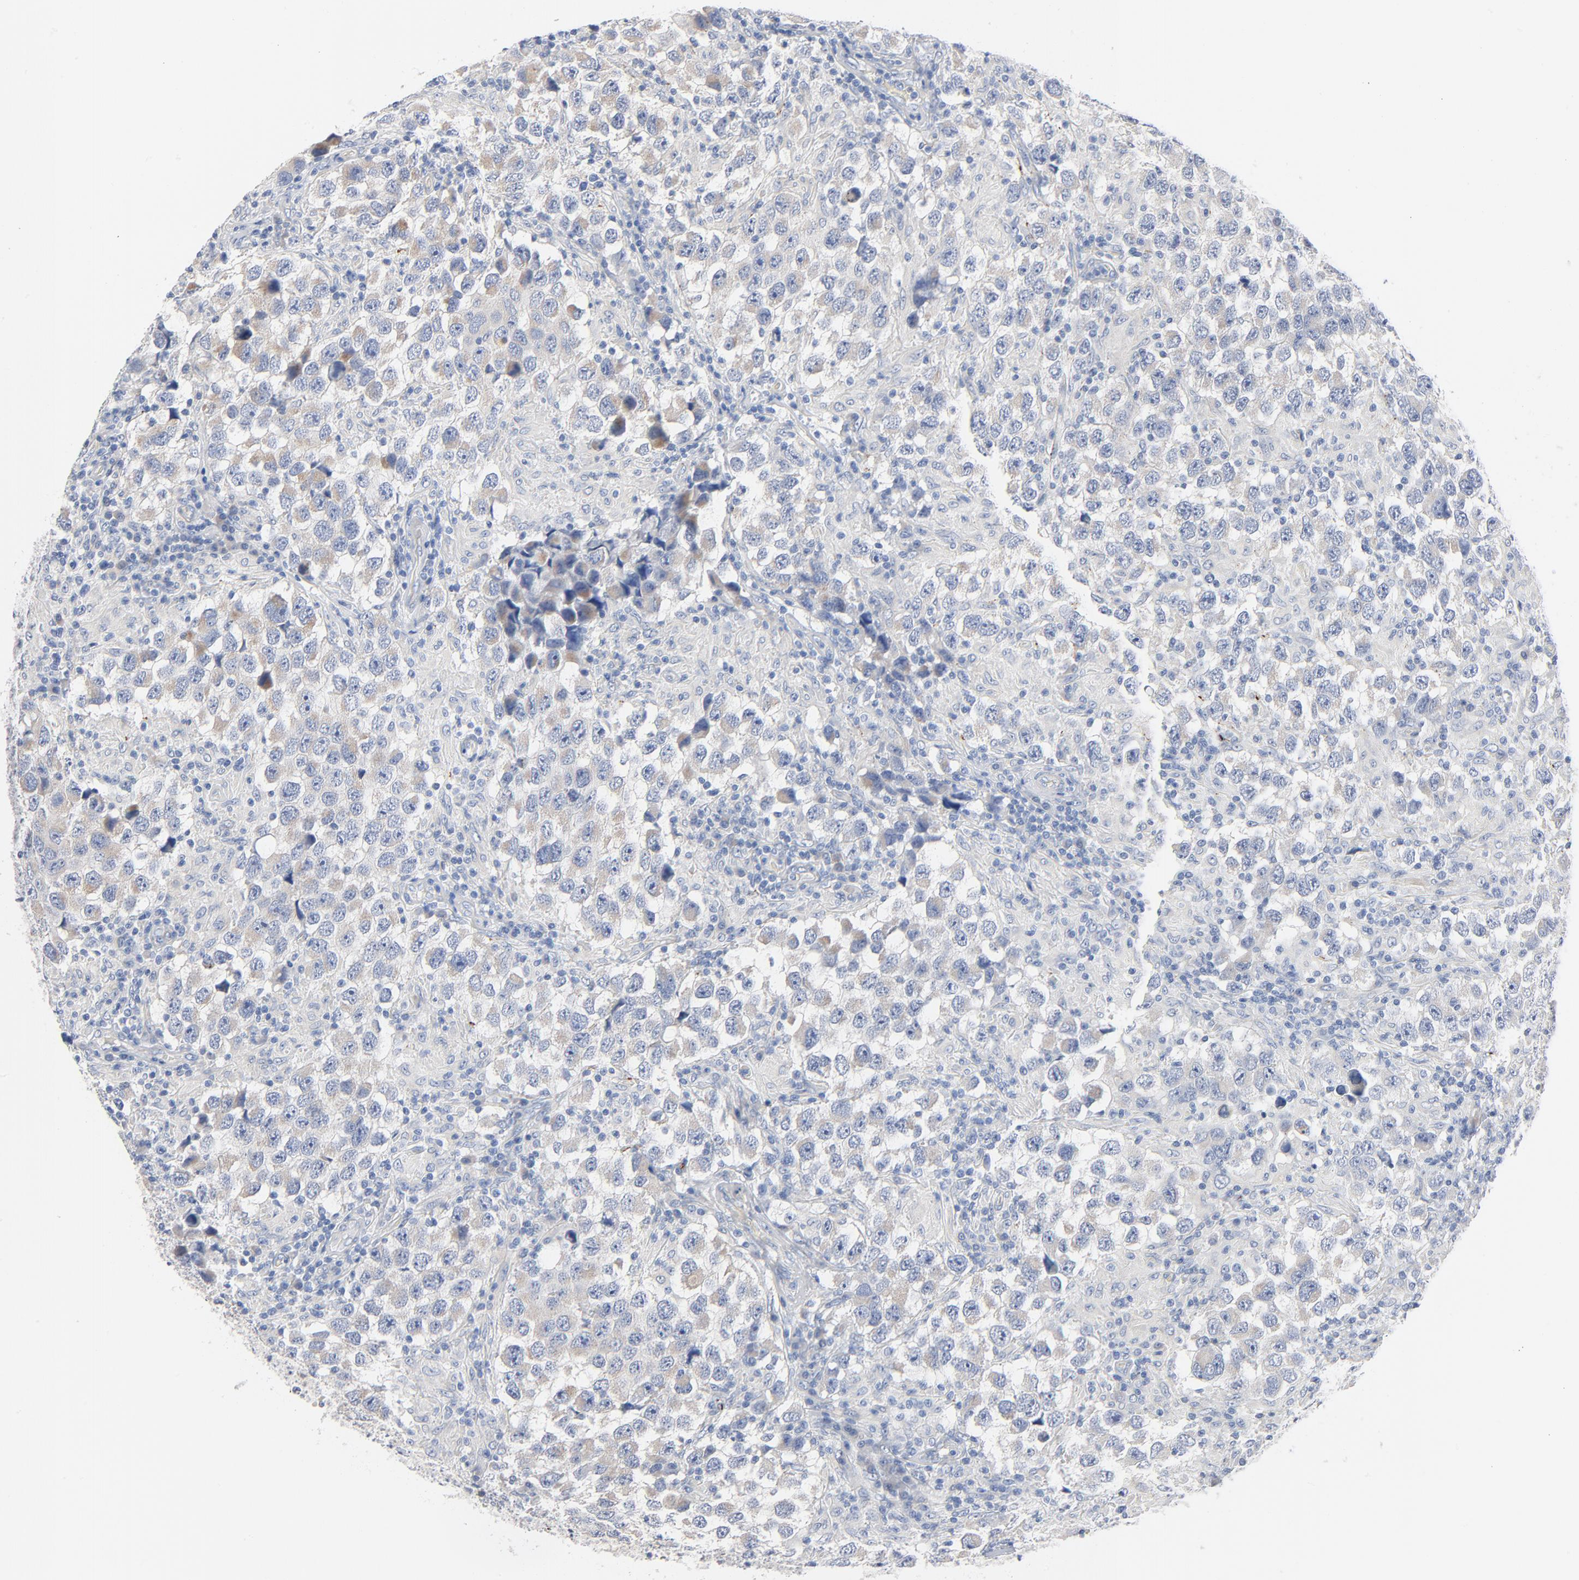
{"staining": {"intensity": "weak", "quantity": "<25%", "location": "cytoplasmic/membranous"}, "tissue": "testis cancer", "cell_type": "Tumor cells", "image_type": "cancer", "snomed": [{"axis": "morphology", "description": "Carcinoma, Embryonal, NOS"}, {"axis": "topography", "description": "Testis"}], "caption": "Testis cancer stained for a protein using IHC reveals no staining tumor cells.", "gene": "IFT43", "patient": {"sex": "male", "age": 21}}